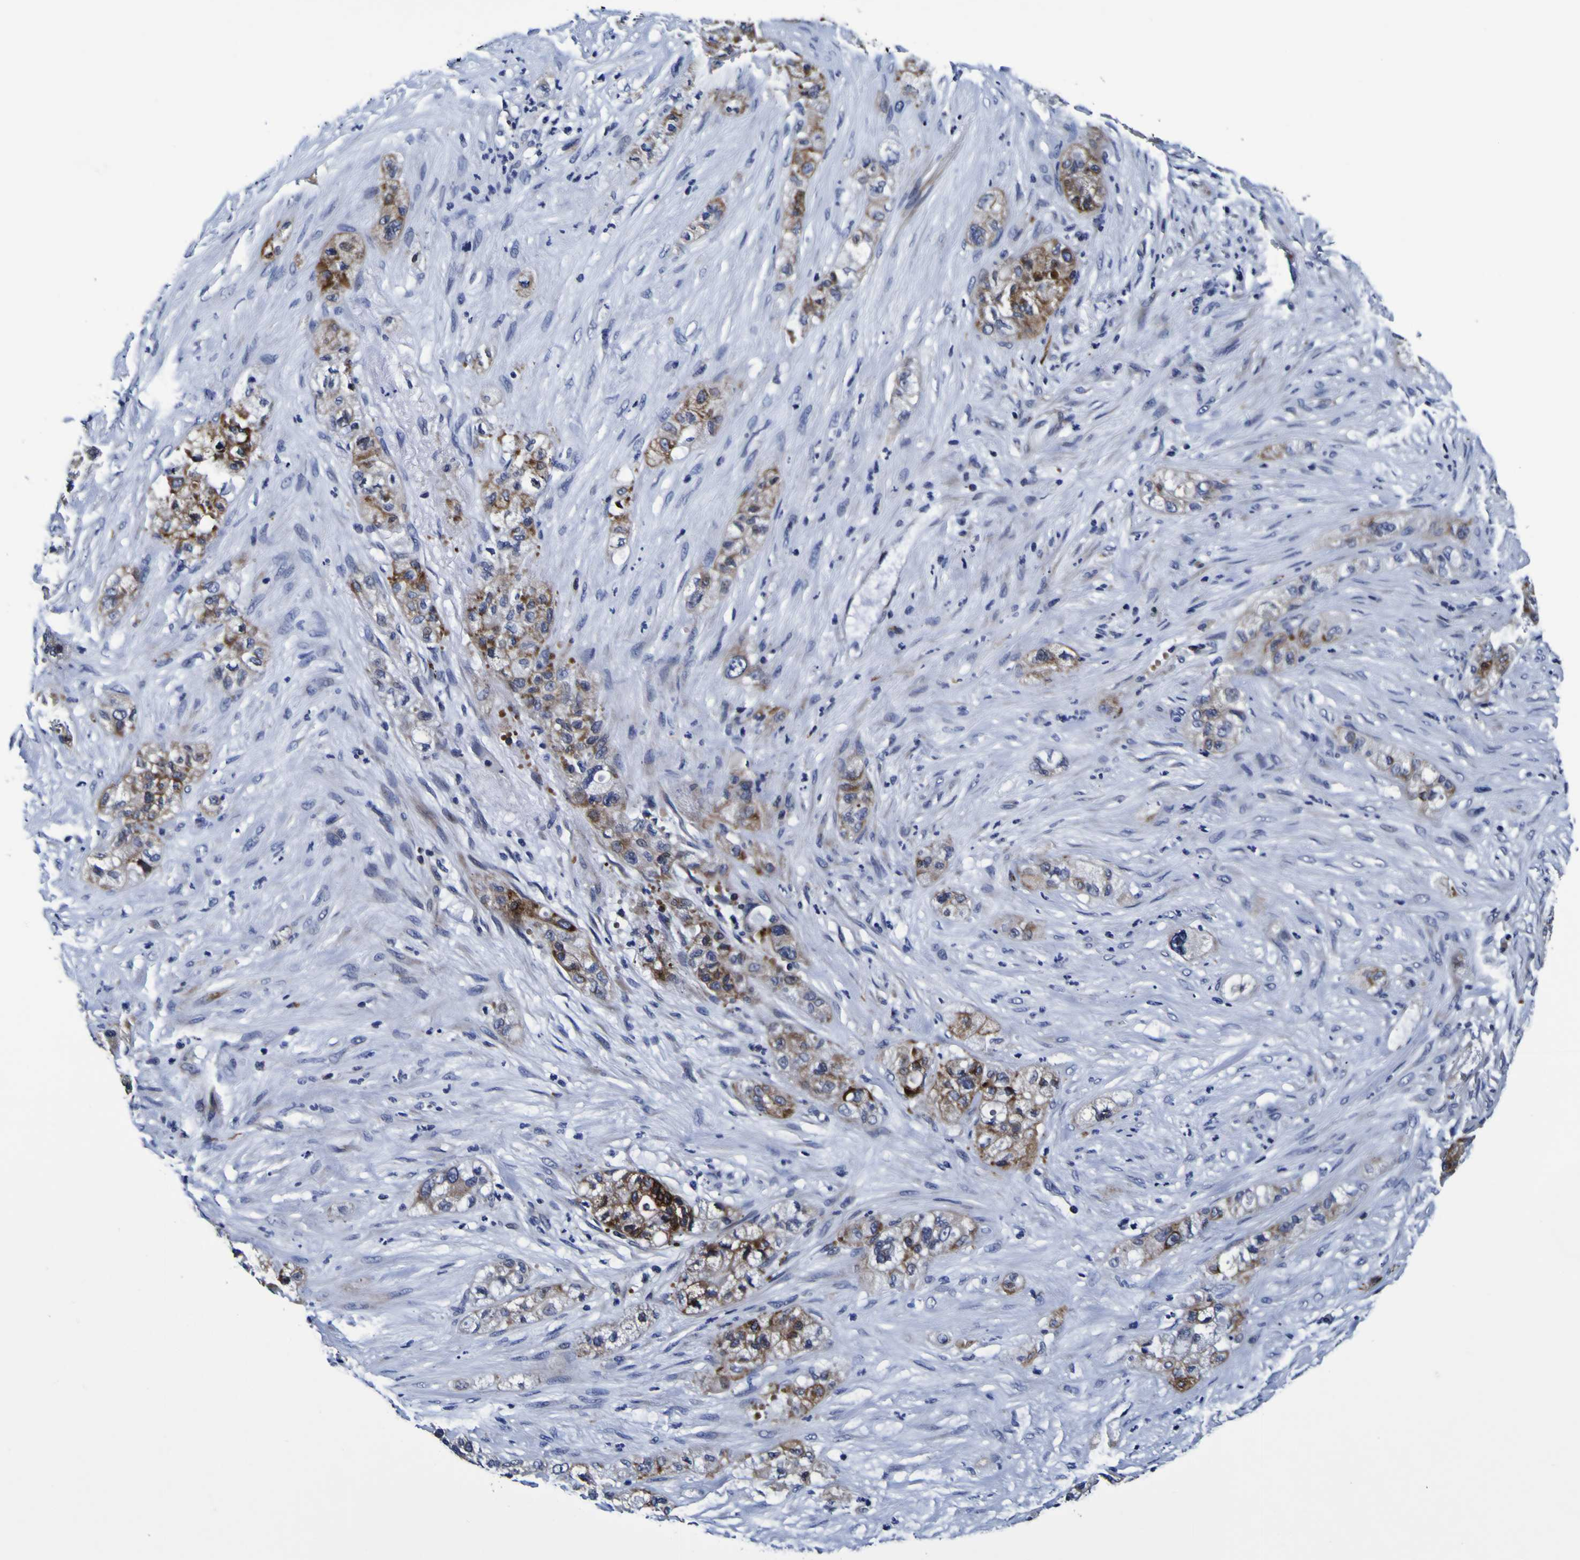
{"staining": {"intensity": "moderate", "quantity": ">75%", "location": "cytoplasmic/membranous"}, "tissue": "pancreatic cancer", "cell_type": "Tumor cells", "image_type": "cancer", "snomed": [{"axis": "morphology", "description": "Adenocarcinoma, NOS"}, {"axis": "topography", "description": "Pancreas"}], "caption": "Immunohistochemistry micrograph of pancreatic cancer stained for a protein (brown), which demonstrates medium levels of moderate cytoplasmic/membranous expression in about >75% of tumor cells.", "gene": "SORCS1", "patient": {"sex": "female", "age": 78}}